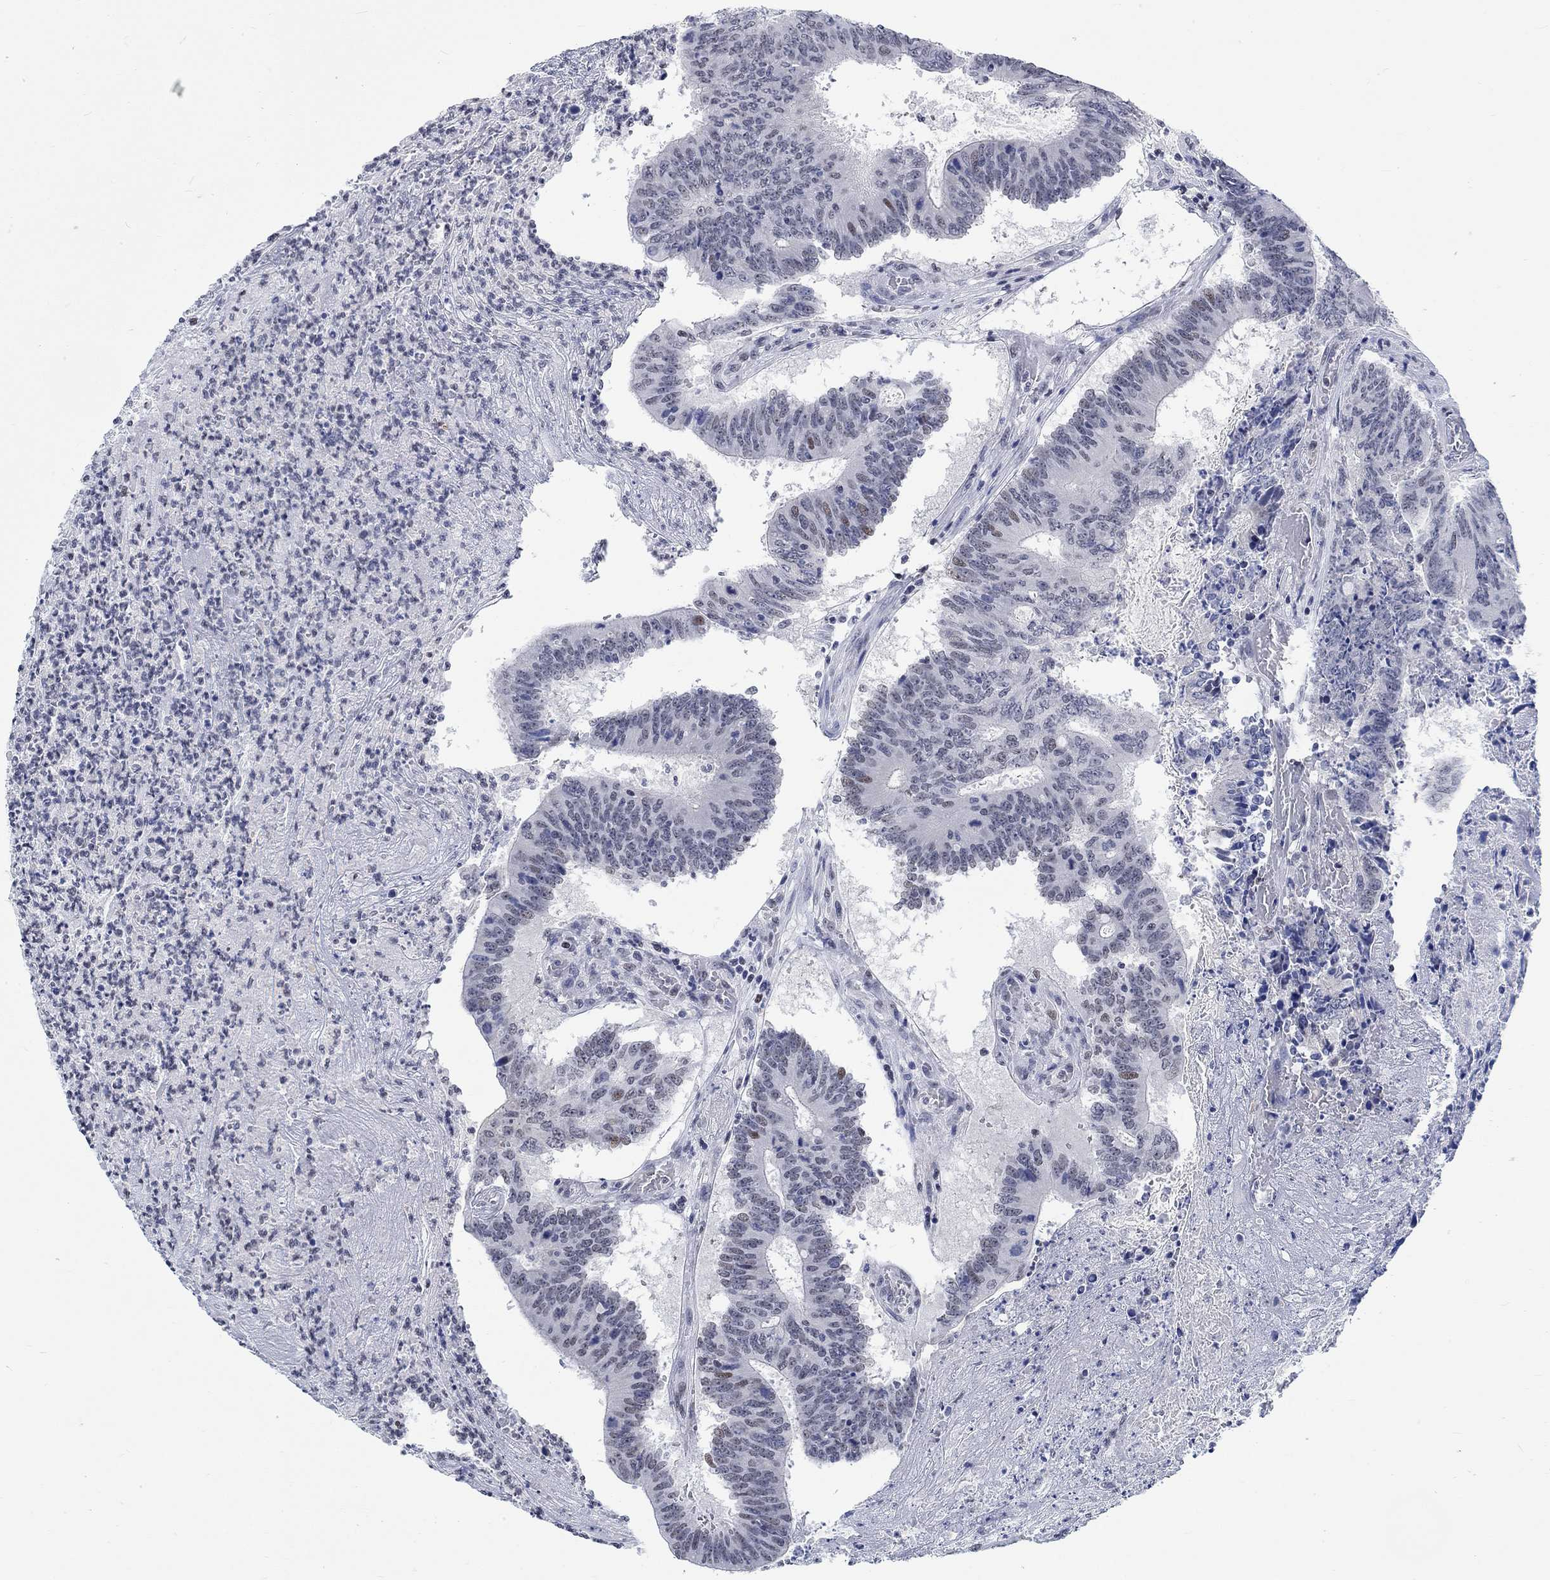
{"staining": {"intensity": "negative", "quantity": "none", "location": "none"}, "tissue": "colorectal cancer", "cell_type": "Tumor cells", "image_type": "cancer", "snomed": [{"axis": "morphology", "description": "Adenocarcinoma, NOS"}, {"axis": "topography", "description": "Colon"}], "caption": "A histopathology image of colorectal cancer (adenocarcinoma) stained for a protein demonstrates no brown staining in tumor cells. (Brightfield microscopy of DAB immunohistochemistry at high magnification).", "gene": "KCNH8", "patient": {"sex": "female", "age": 70}}